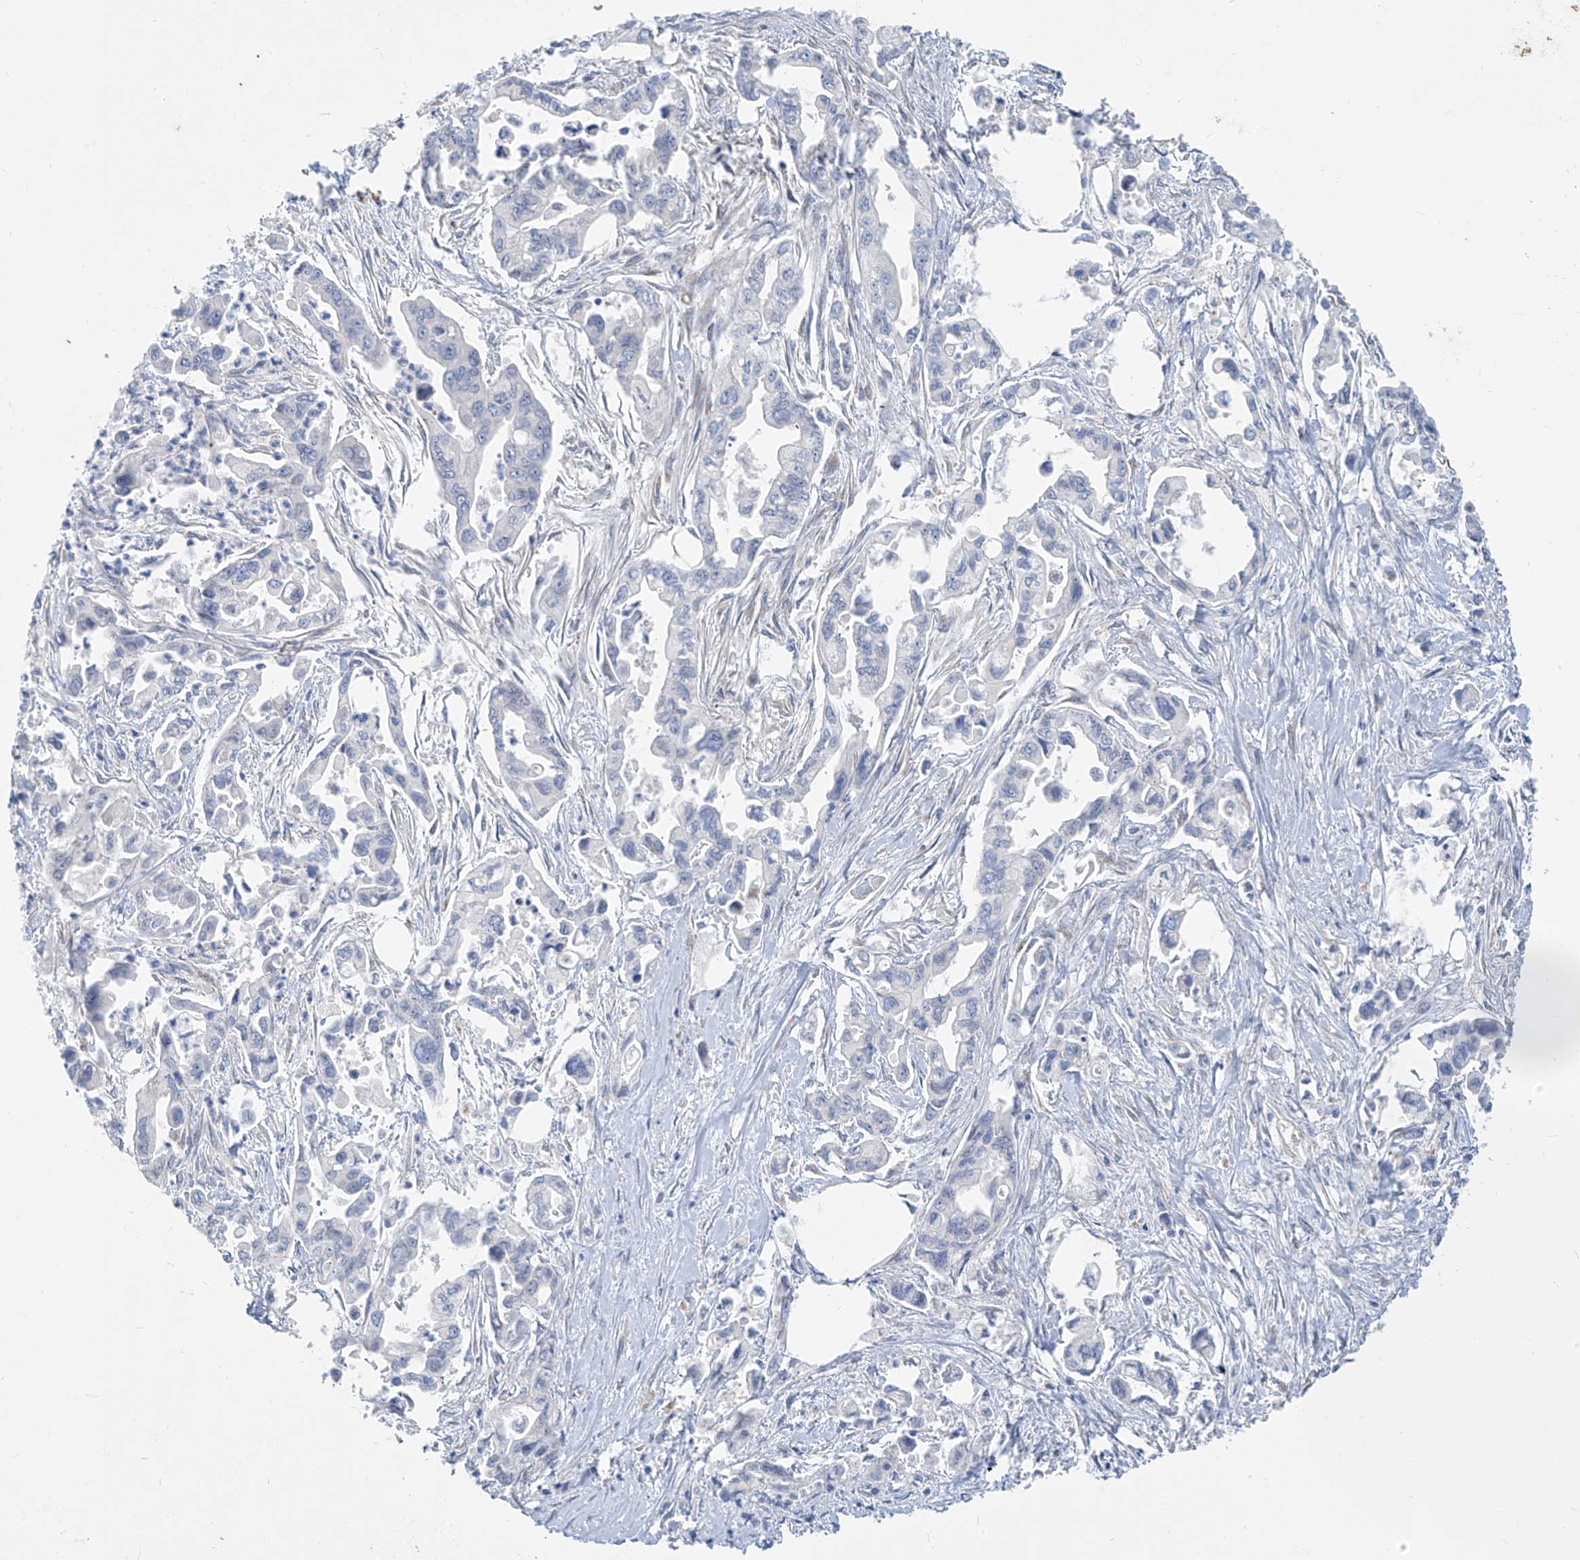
{"staining": {"intensity": "negative", "quantity": "none", "location": "none"}, "tissue": "pancreatic cancer", "cell_type": "Tumor cells", "image_type": "cancer", "snomed": [{"axis": "morphology", "description": "Adenocarcinoma, NOS"}, {"axis": "topography", "description": "Pancreas"}], "caption": "Protein analysis of pancreatic adenocarcinoma reveals no significant positivity in tumor cells.", "gene": "KRTAP25-1", "patient": {"sex": "male", "age": 70}}